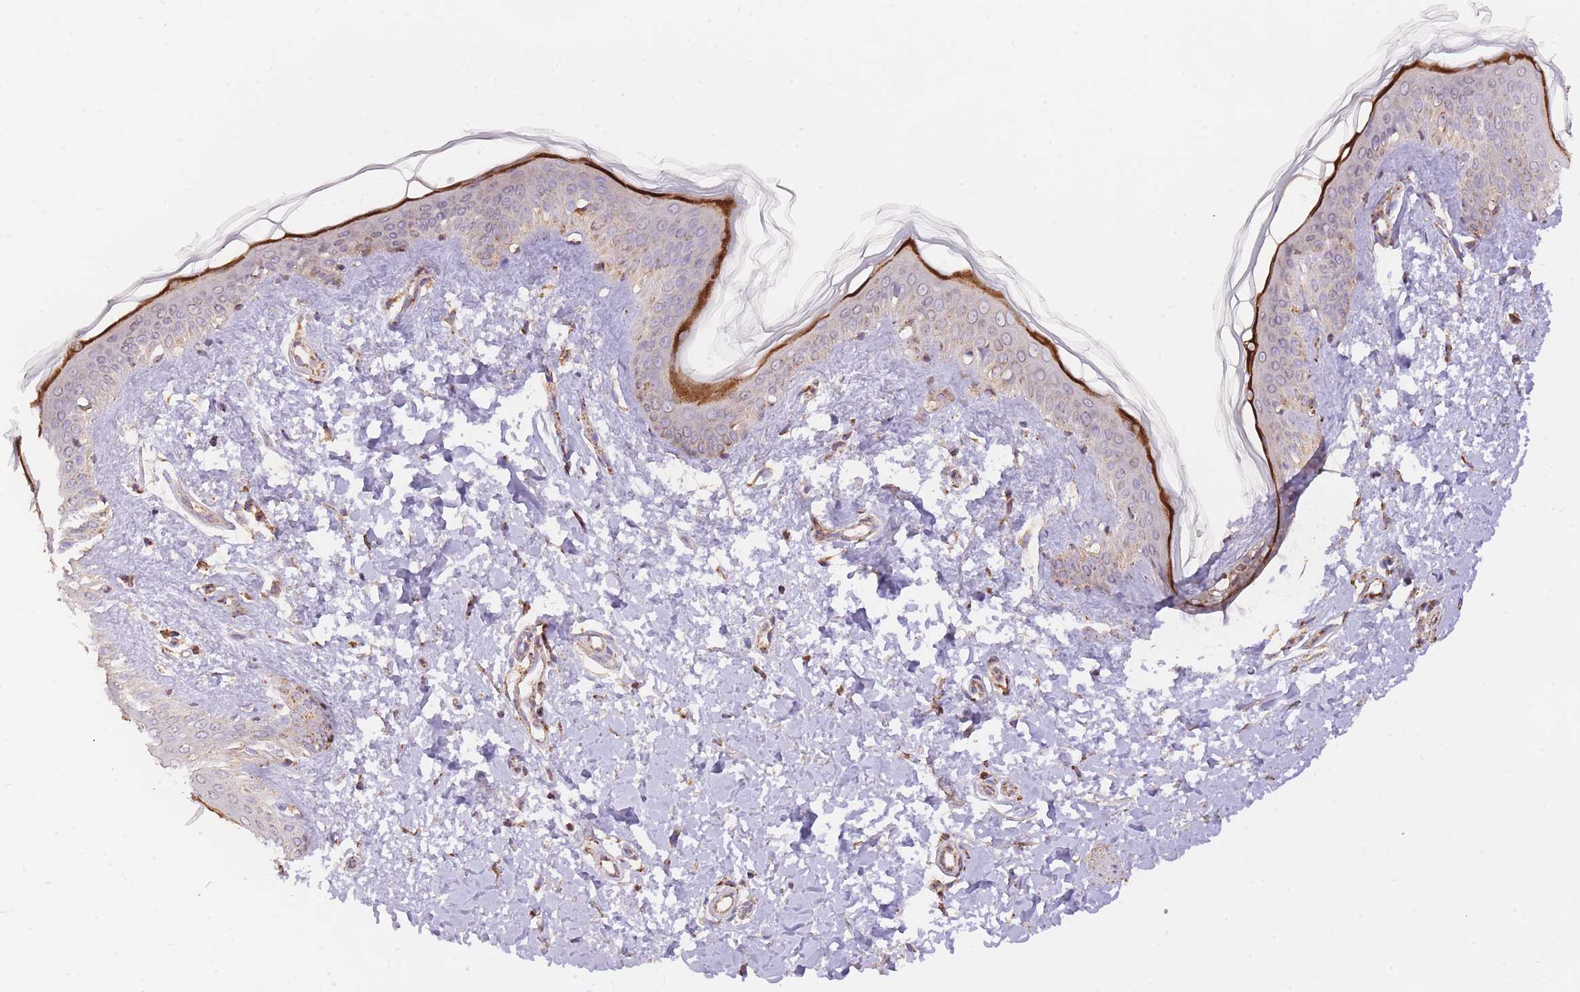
{"staining": {"intensity": "moderate", "quantity": ">75%", "location": "cytoplasmic/membranous"}, "tissue": "skin", "cell_type": "Fibroblasts", "image_type": "normal", "snomed": [{"axis": "morphology", "description": "Normal tissue, NOS"}, {"axis": "topography", "description": "Skin"}], "caption": "Unremarkable skin demonstrates moderate cytoplasmic/membranous staining in about >75% of fibroblasts.", "gene": "PREP", "patient": {"sex": "female", "age": 41}}